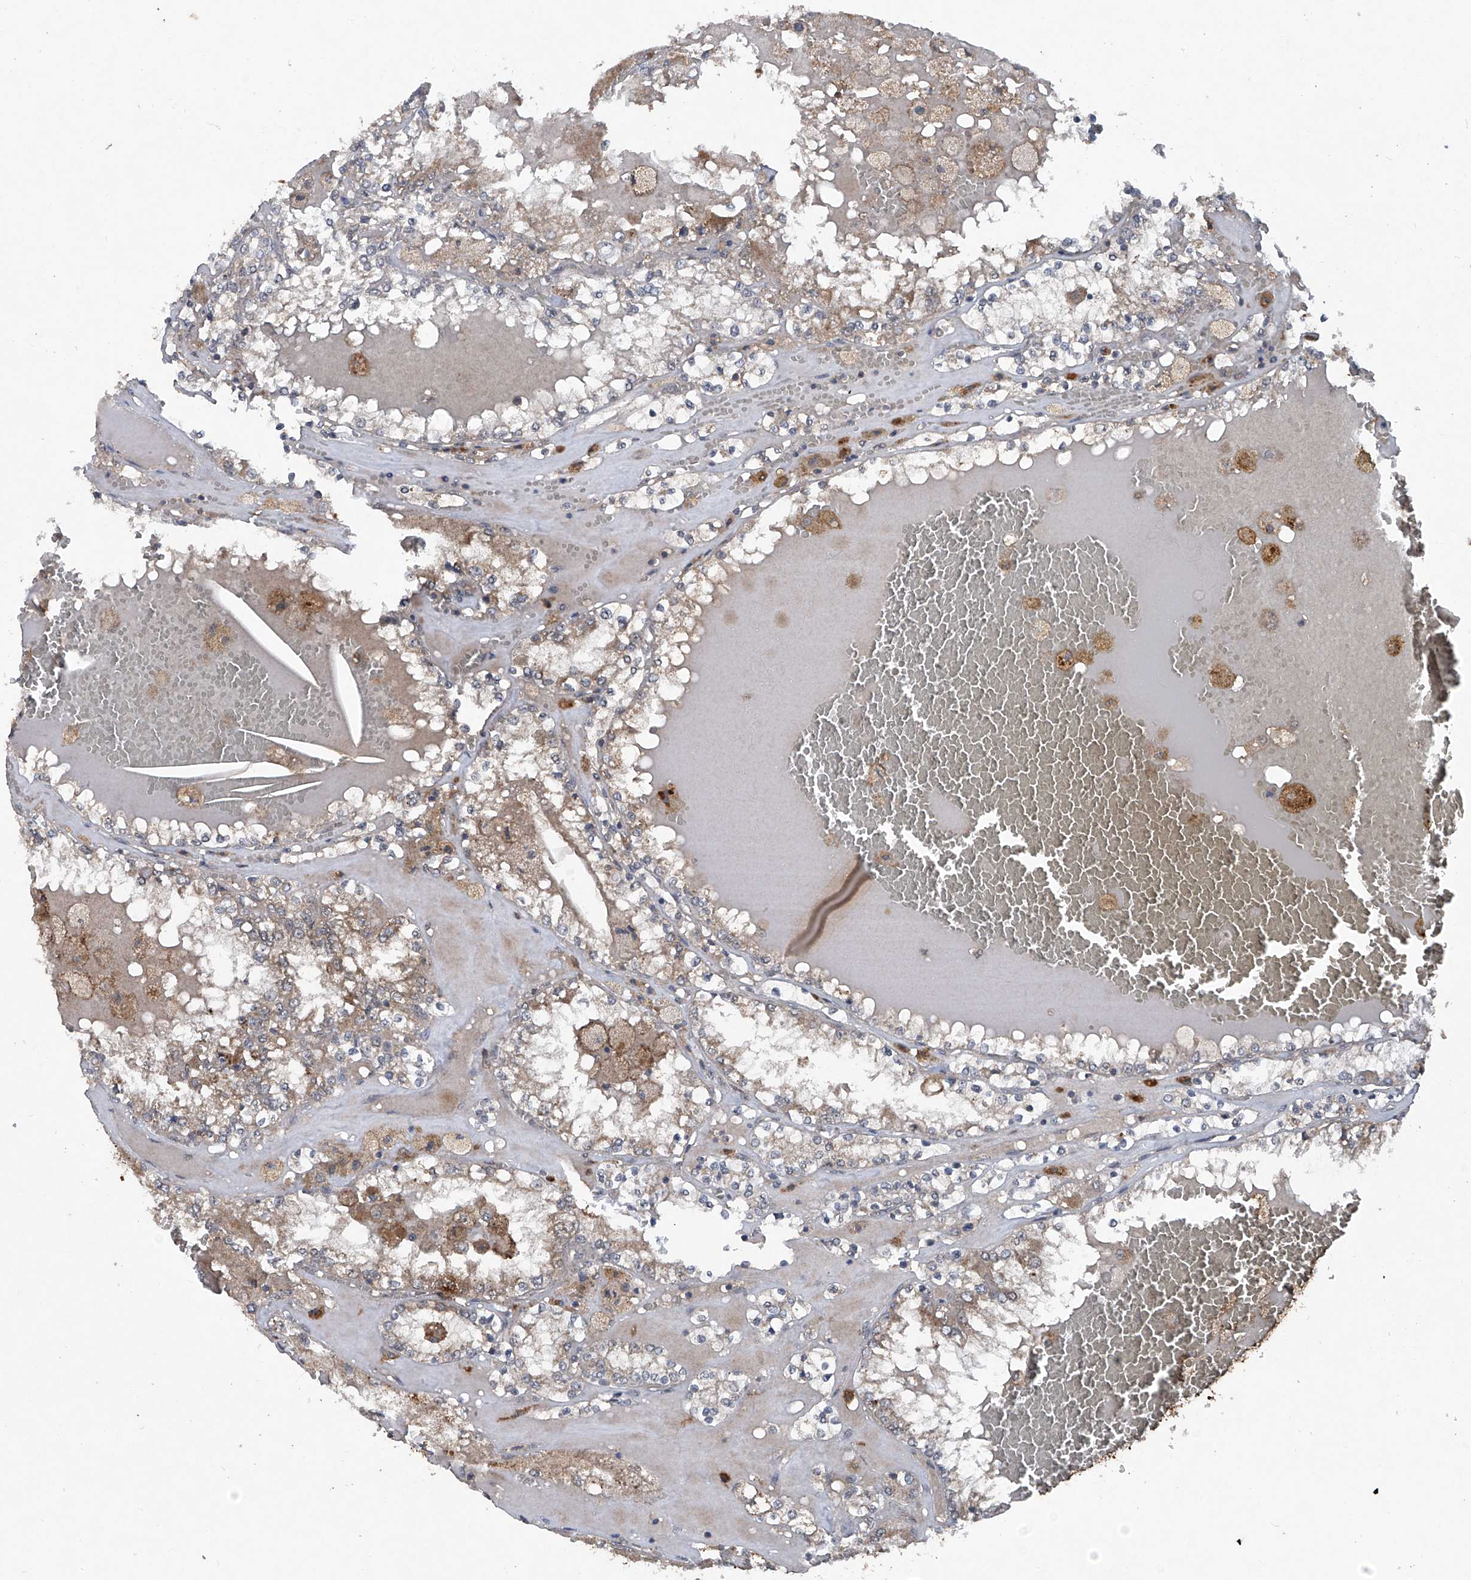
{"staining": {"intensity": "weak", "quantity": ">75%", "location": "cytoplasmic/membranous"}, "tissue": "renal cancer", "cell_type": "Tumor cells", "image_type": "cancer", "snomed": [{"axis": "morphology", "description": "Adenocarcinoma, NOS"}, {"axis": "topography", "description": "Kidney"}], "caption": "Tumor cells demonstrate low levels of weak cytoplasmic/membranous staining in approximately >75% of cells in human adenocarcinoma (renal).", "gene": "SUMF2", "patient": {"sex": "female", "age": 56}}